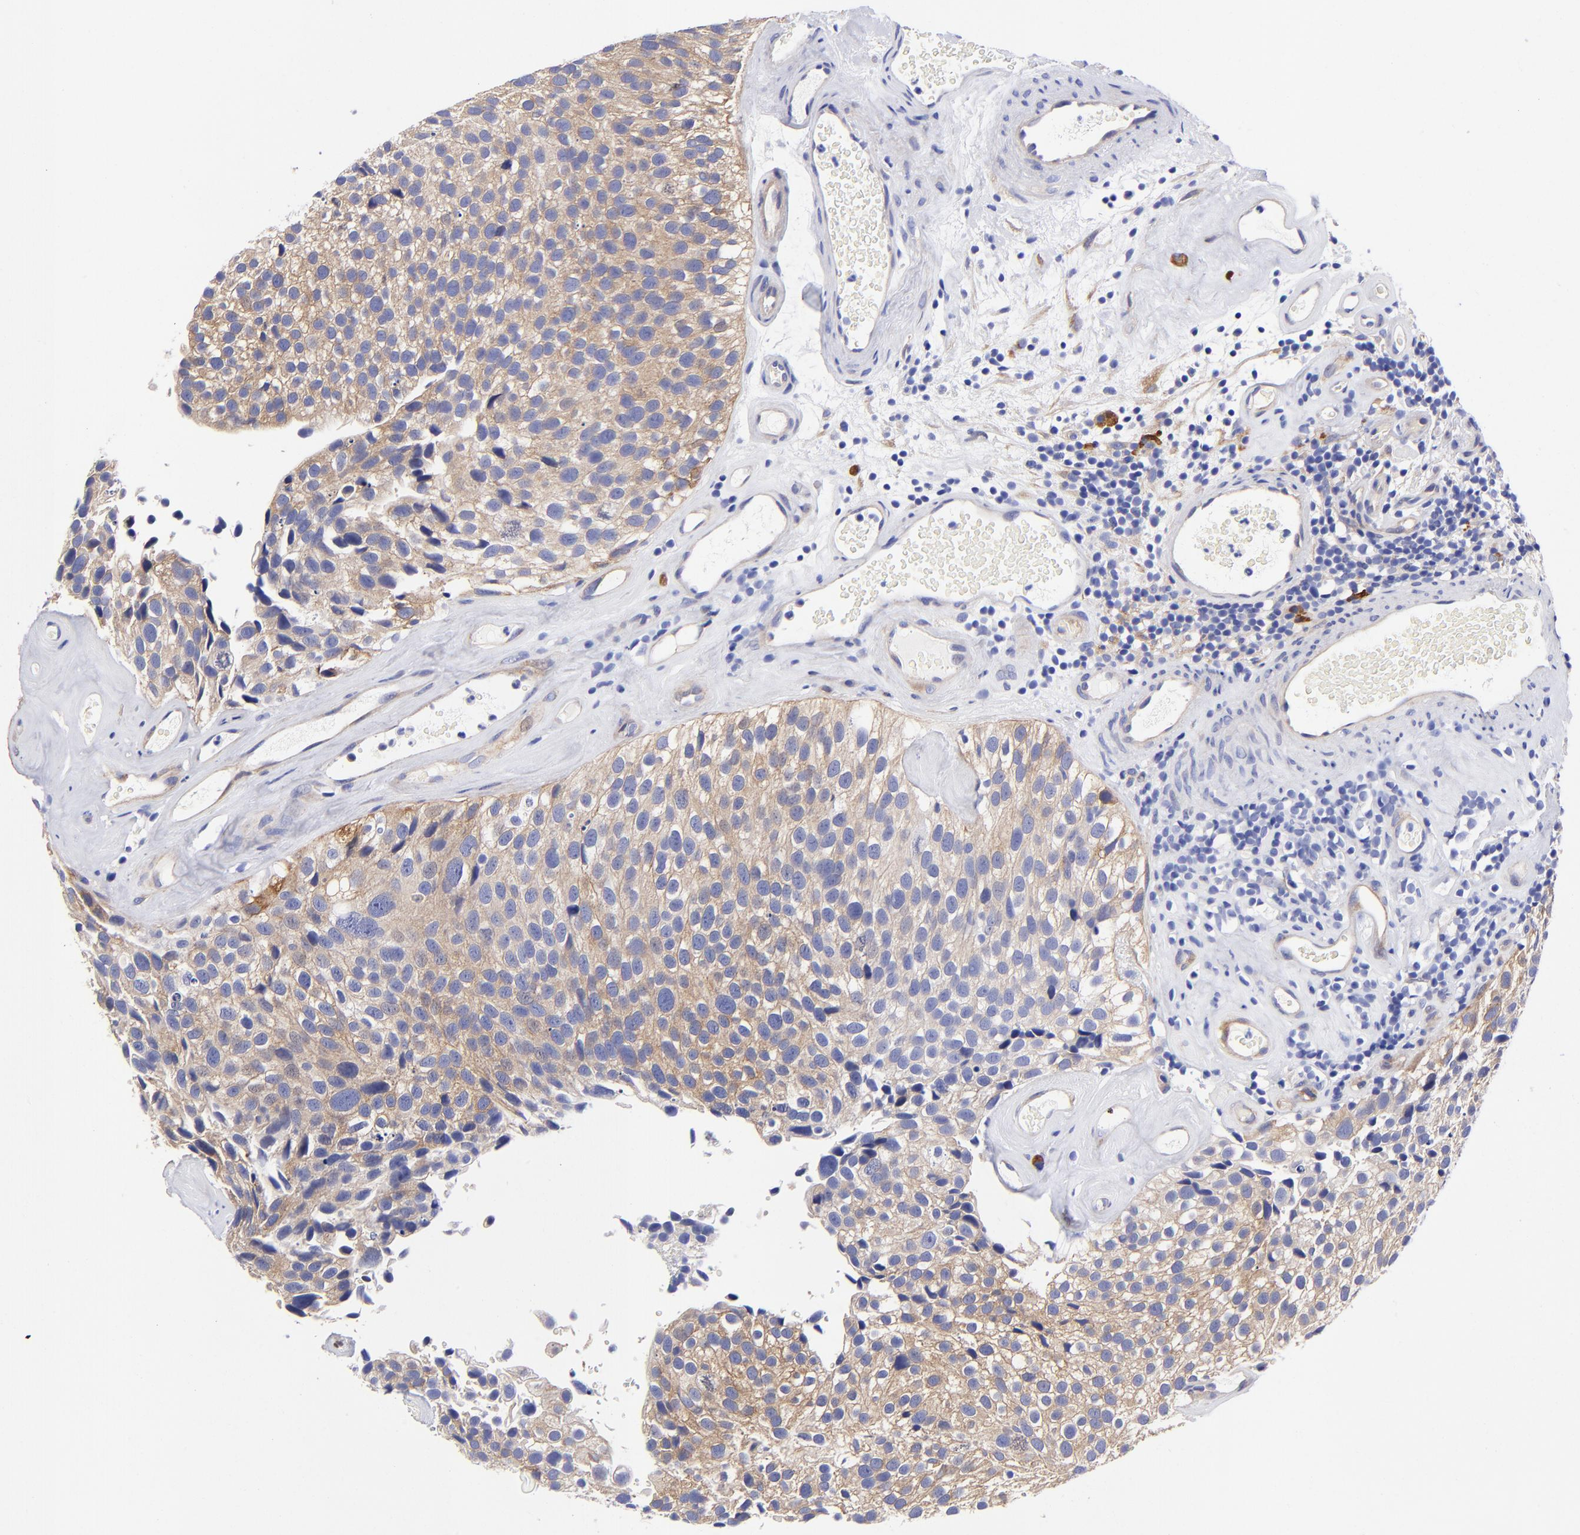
{"staining": {"intensity": "moderate", "quantity": "25%-75%", "location": "cytoplasmic/membranous"}, "tissue": "urothelial cancer", "cell_type": "Tumor cells", "image_type": "cancer", "snomed": [{"axis": "morphology", "description": "Urothelial carcinoma, High grade"}, {"axis": "topography", "description": "Urinary bladder"}], "caption": "Immunohistochemistry (IHC) (DAB (3,3'-diaminobenzidine)) staining of human high-grade urothelial carcinoma reveals moderate cytoplasmic/membranous protein positivity in approximately 25%-75% of tumor cells.", "gene": "PPFIBP1", "patient": {"sex": "male", "age": 72}}